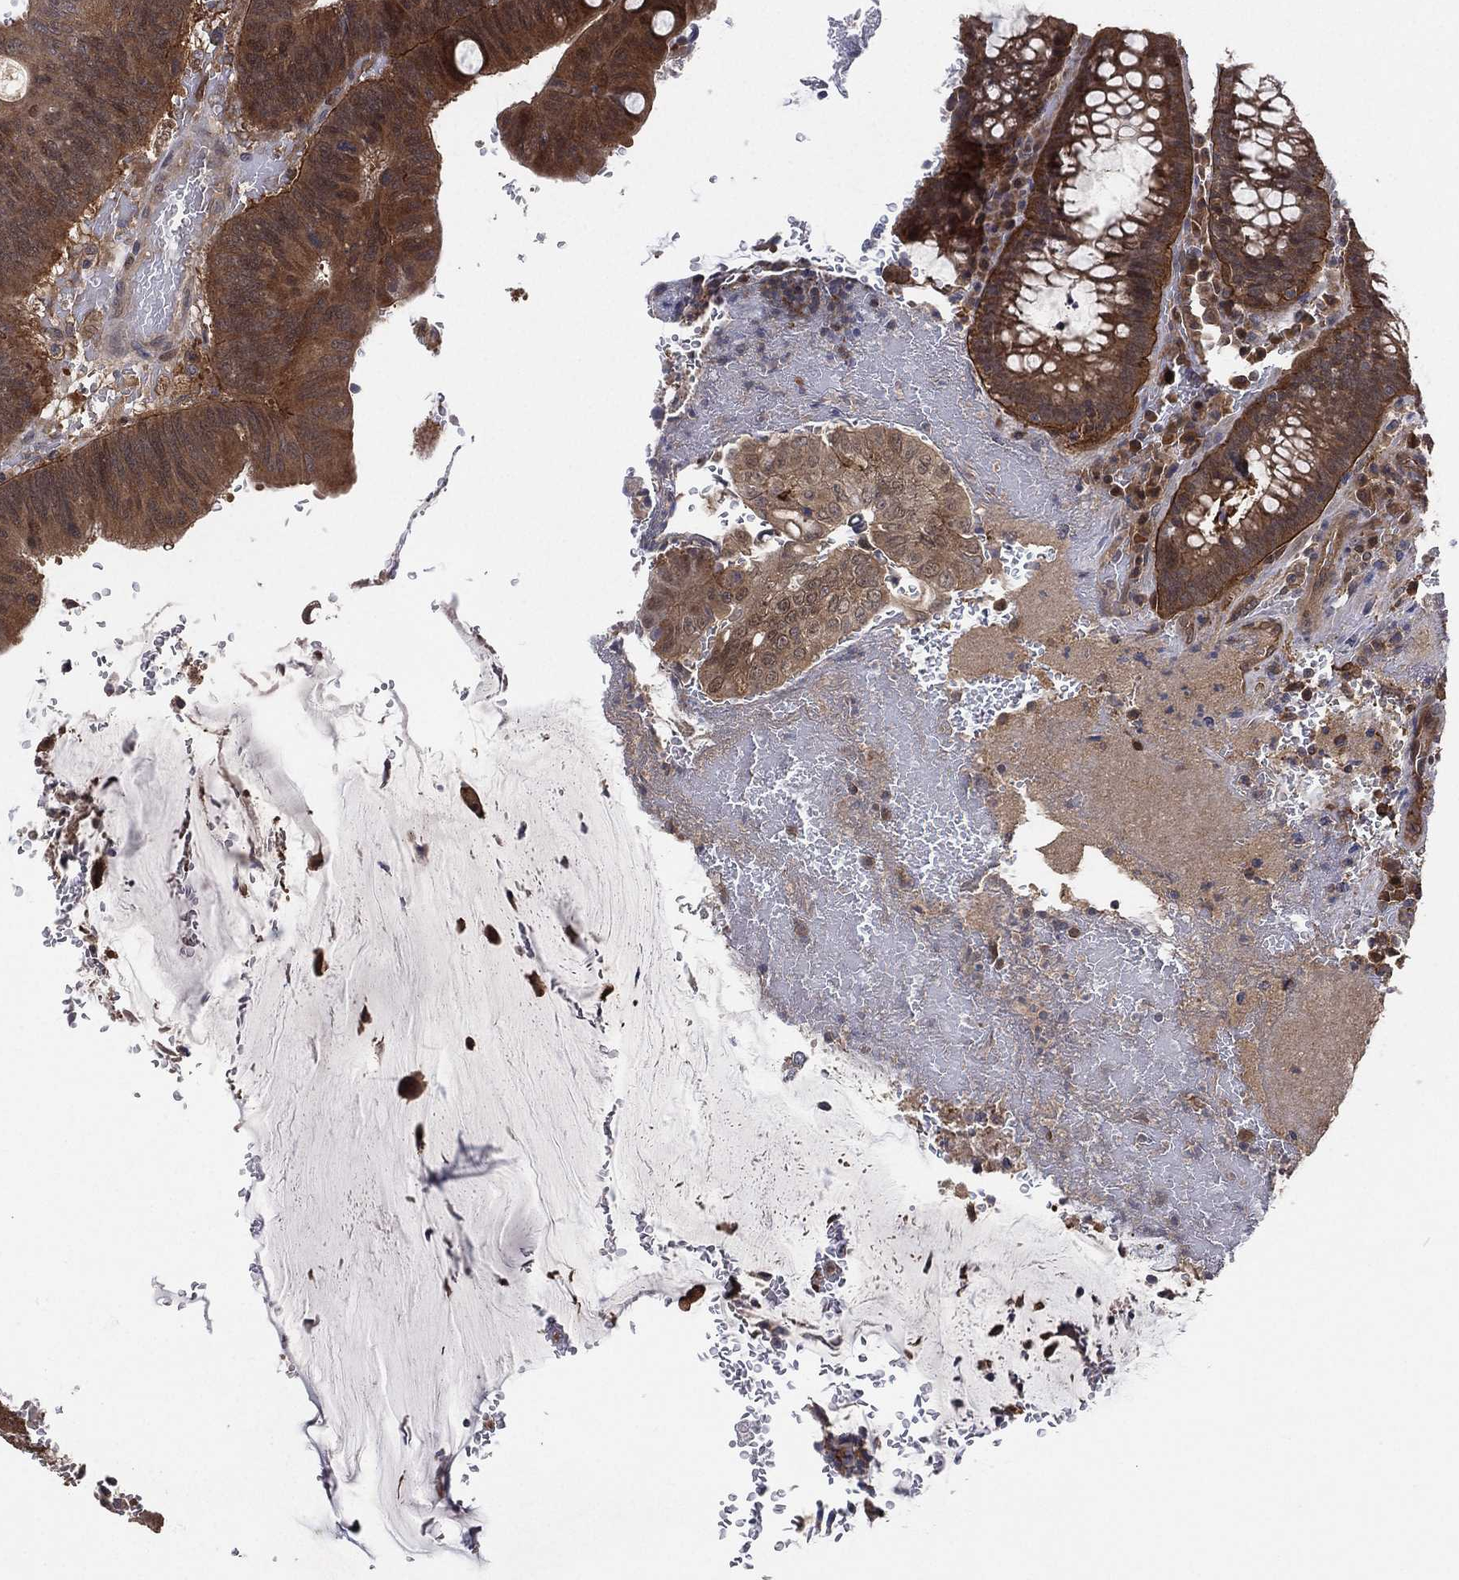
{"staining": {"intensity": "strong", "quantity": "25%-75%", "location": "cytoplasmic/membranous"}, "tissue": "colorectal cancer", "cell_type": "Tumor cells", "image_type": "cancer", "snomed": [{"axis": "morphology", "description": "Normal tissue, NOS"}, {"axis": "morphology", "description": "Adenocarcinoma, NOS"}, {"axis": "topography", "description": "Rectum"}], "caption": "Colorectal cancer (adenocarcinoma) was stained to show a protein in brown. There is high levels of strong cytoplasmic/membranous expression in approximately 25%-75% of tumor cells.", "gene": "PSMG4", "patient": {"sex": "male", "age": 92}}